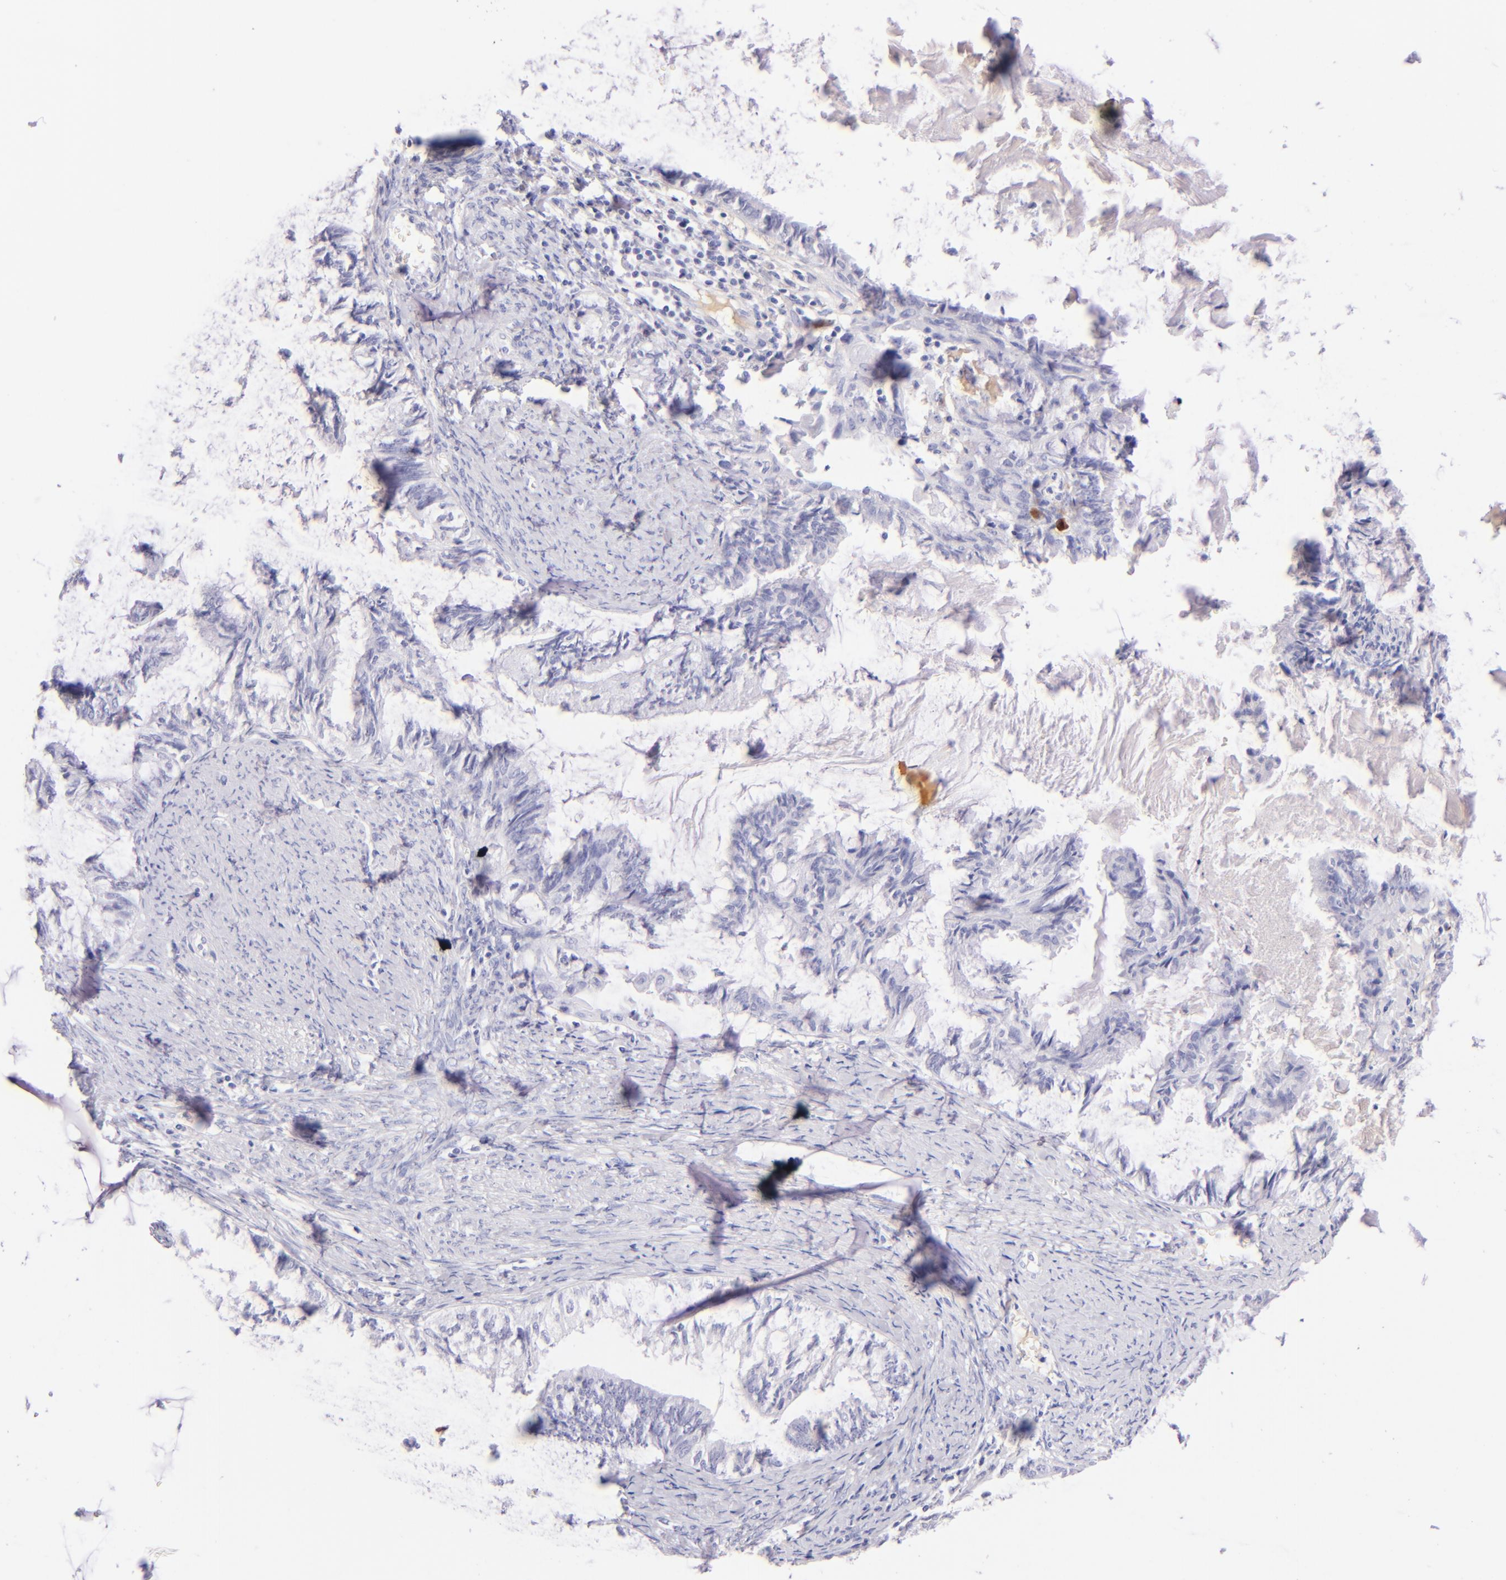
{"staining": {"intensity": "negative", "quantity": "none", "location": "none"}, "tissue": "endometrial cancer", "cell_type": "Tumor cells", "image_type": "cancer", "snomed": [{"axis": "morphology", "description": "Adenocarcinoma, NOS"}, {"axis": "topography", "description": "Endometrium"}], "caption": "This micrograph is of adenocarcinoma (endometrial) stained with IHC to label a protein in brown with the nuclei are counter-stained blue. There is no positivity in tumor cells. (DAB immunohistochemistry (IHC), high magnification).", "gene": "SDC1", "patient": {"sex": "female", "age": 86}}